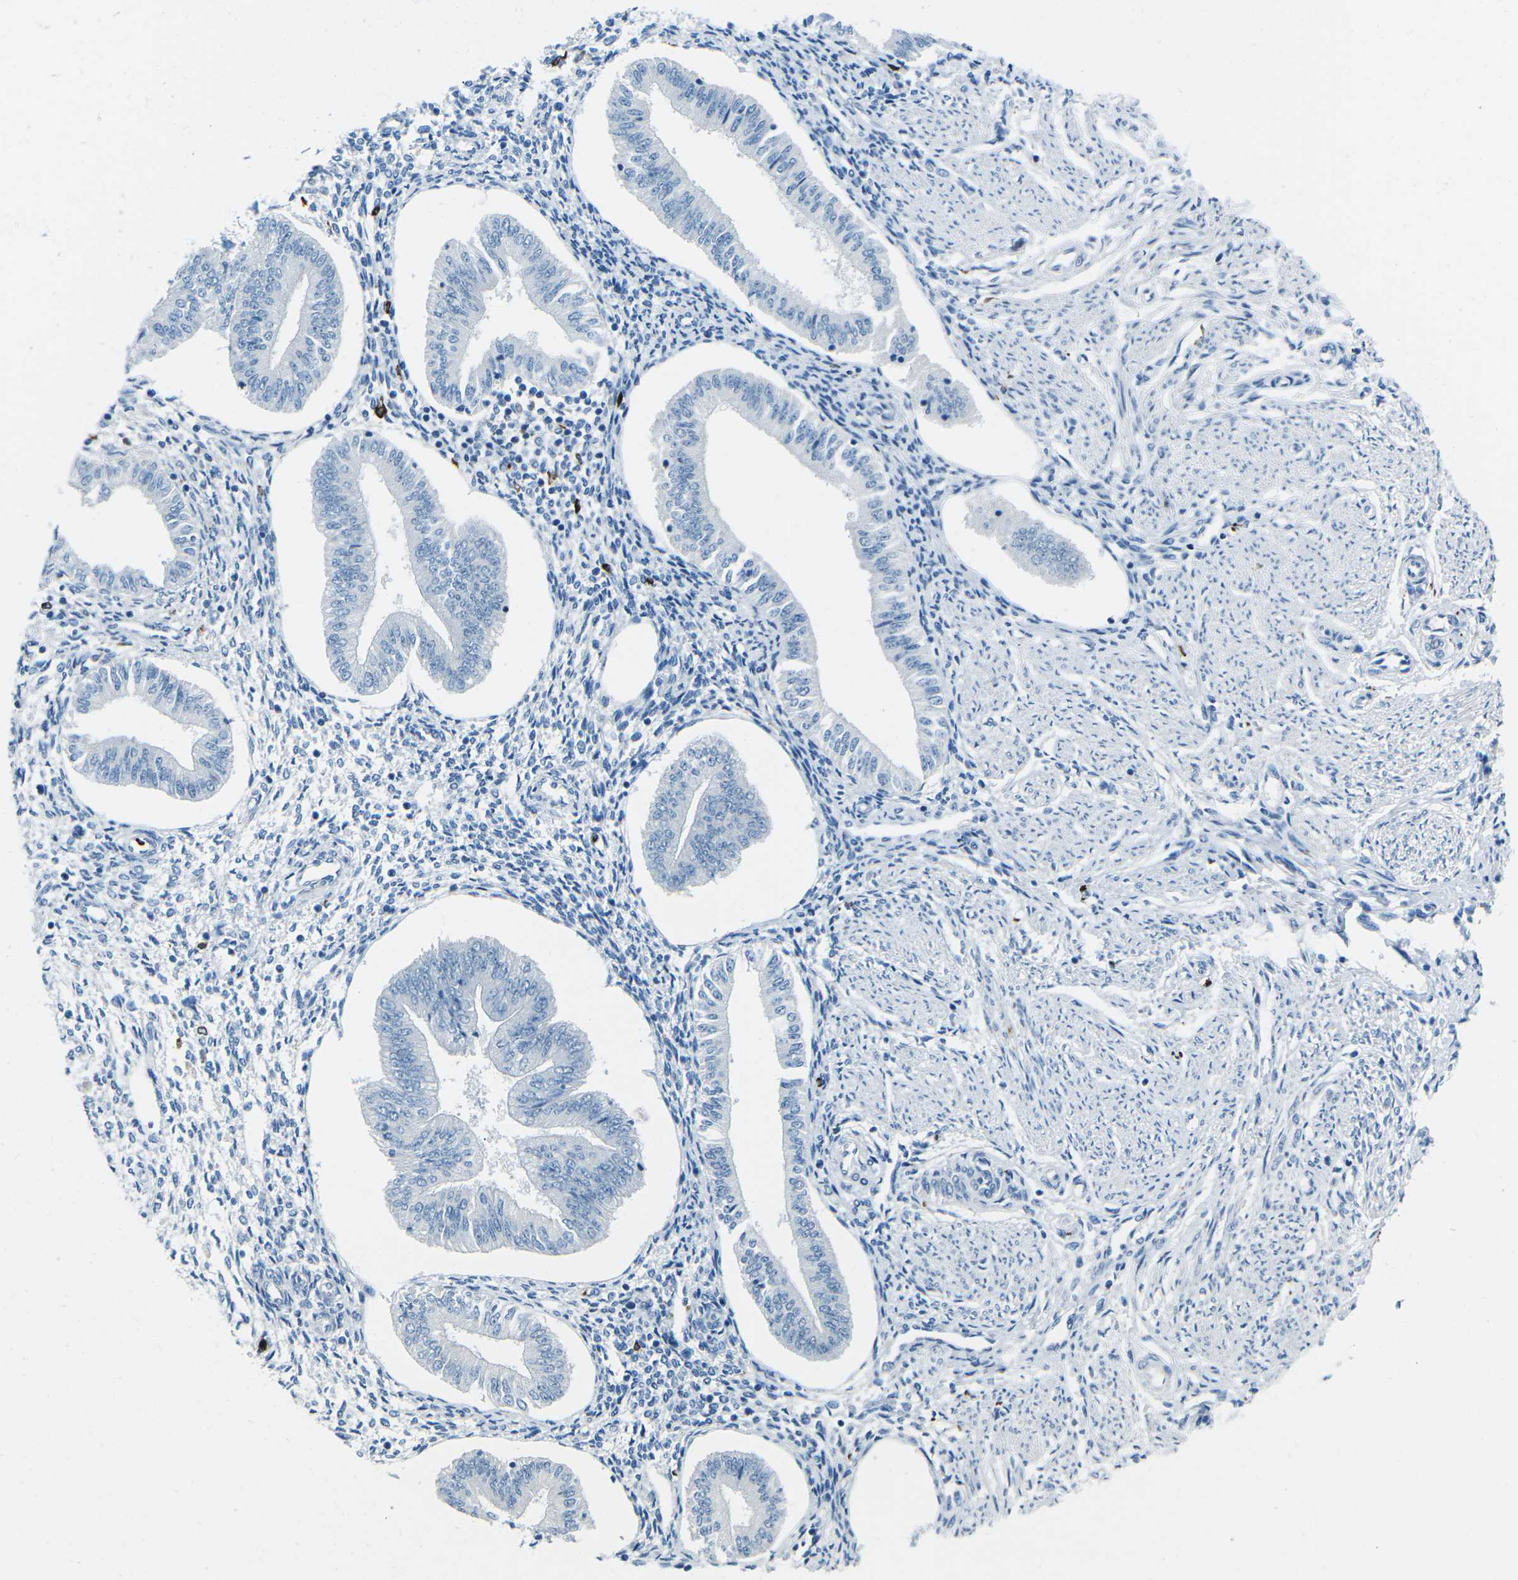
{"staining": {"intensity": "negative", "quantity": "none", "location": "none"}, "tissue": "endometrium", "cell_type": "Cells in endometrial stroma", "image_type": "normal", "snomed": [{"axis": "morphology", "description": "Normal tissue, NOS"}, {"axis": "topography", "description": "Endometrium"}], "caption": "High power microscopy photomicrograph of an IHC image of benign endometrium, revealing no significant expression in cells in endometrial stroma.", "gene": "FCN1", "patient": {"sex": "female", "age": 50}}